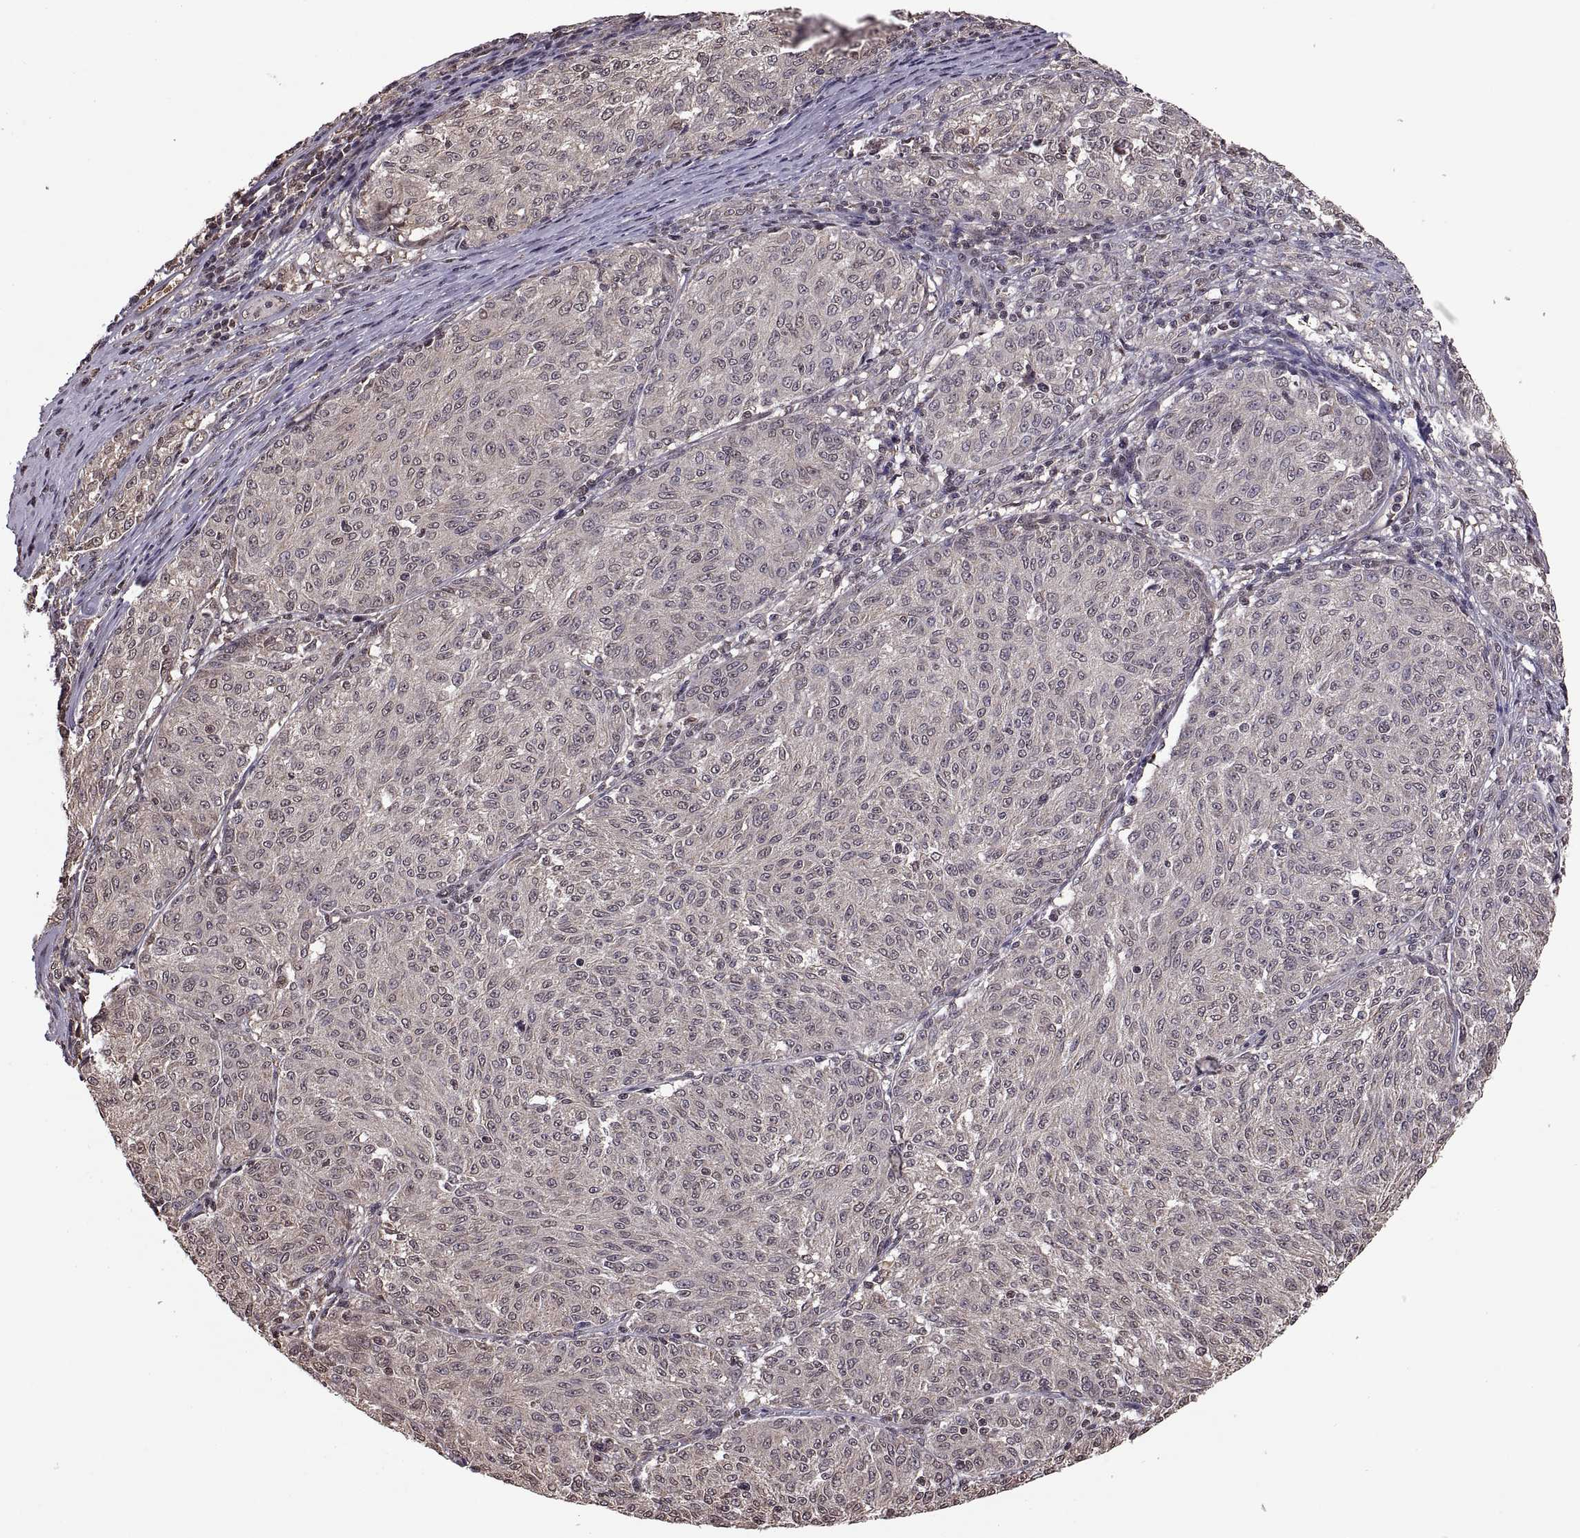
{"staining": {"intensity": "negative", "quantity": "none", "location": "none"}, "tissue": "melanoma", "cell_type": "Tumor cells", "image_type": "cancer", "snomed": [{"axis": "morphology", "description": "Malignant melanoma, NOS"}, {"axis": "topography", "description": "Skin"}], "caption": "Tumor cells show no significant protein positivity in melanoma. The staining is performed using DAB (3,3'-diaminobenzidine) brown chromogen with nuclei counter-stained in using hematoxylin.", "gene": "ARRB1", "patient": {"sex": "female", "age": 72}}